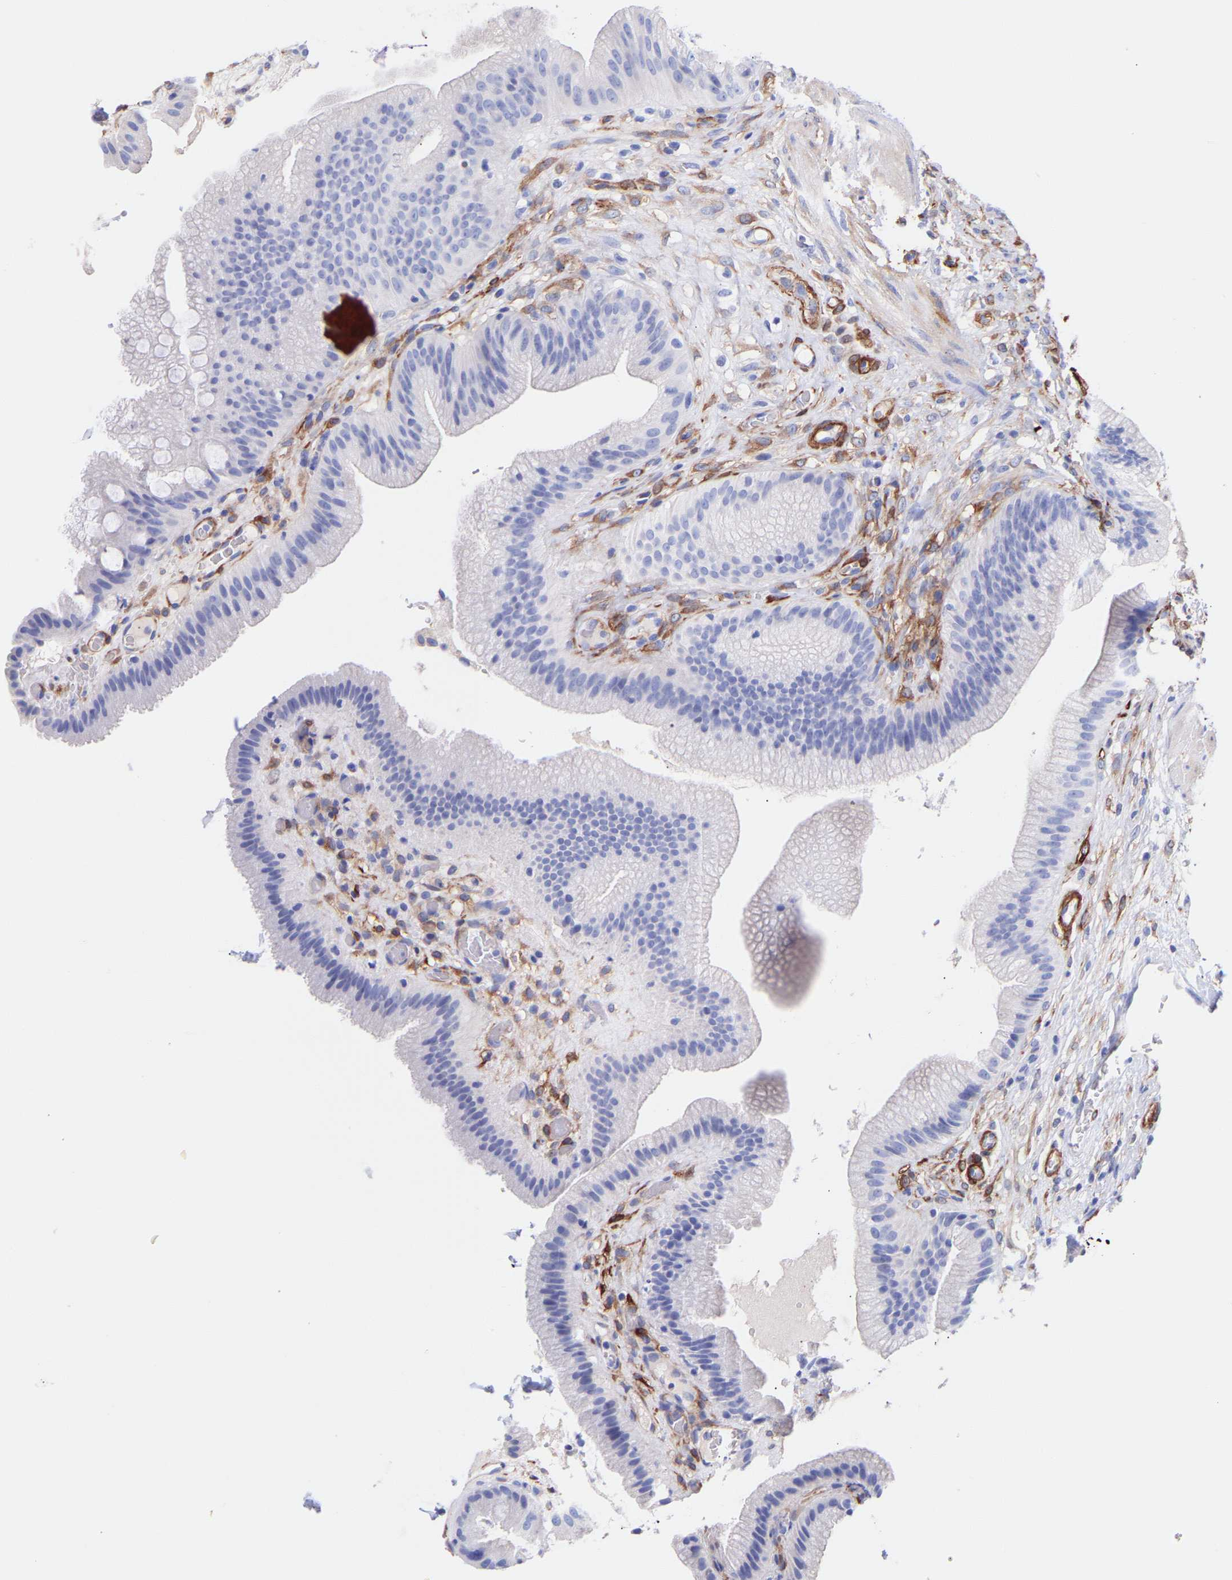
{"staining": {"intensity": "negative", "quantity": "none", "location": "none"}, "tissue": "gallbladder", "cell_type": "Glandular cells", "image_type": "normal", "snomed": [{"axis": "morphology", "description": "Normal tissue, NOS"}, {"axis": "topography", "description": "Gallbladder"}], "caption": "DAB immunohistochemical staining of unremarkable human gallbladder reveals no significant staining in glandular cells.", "gene": "AMPH", "patient": {"sex": "male", "age": 49}}